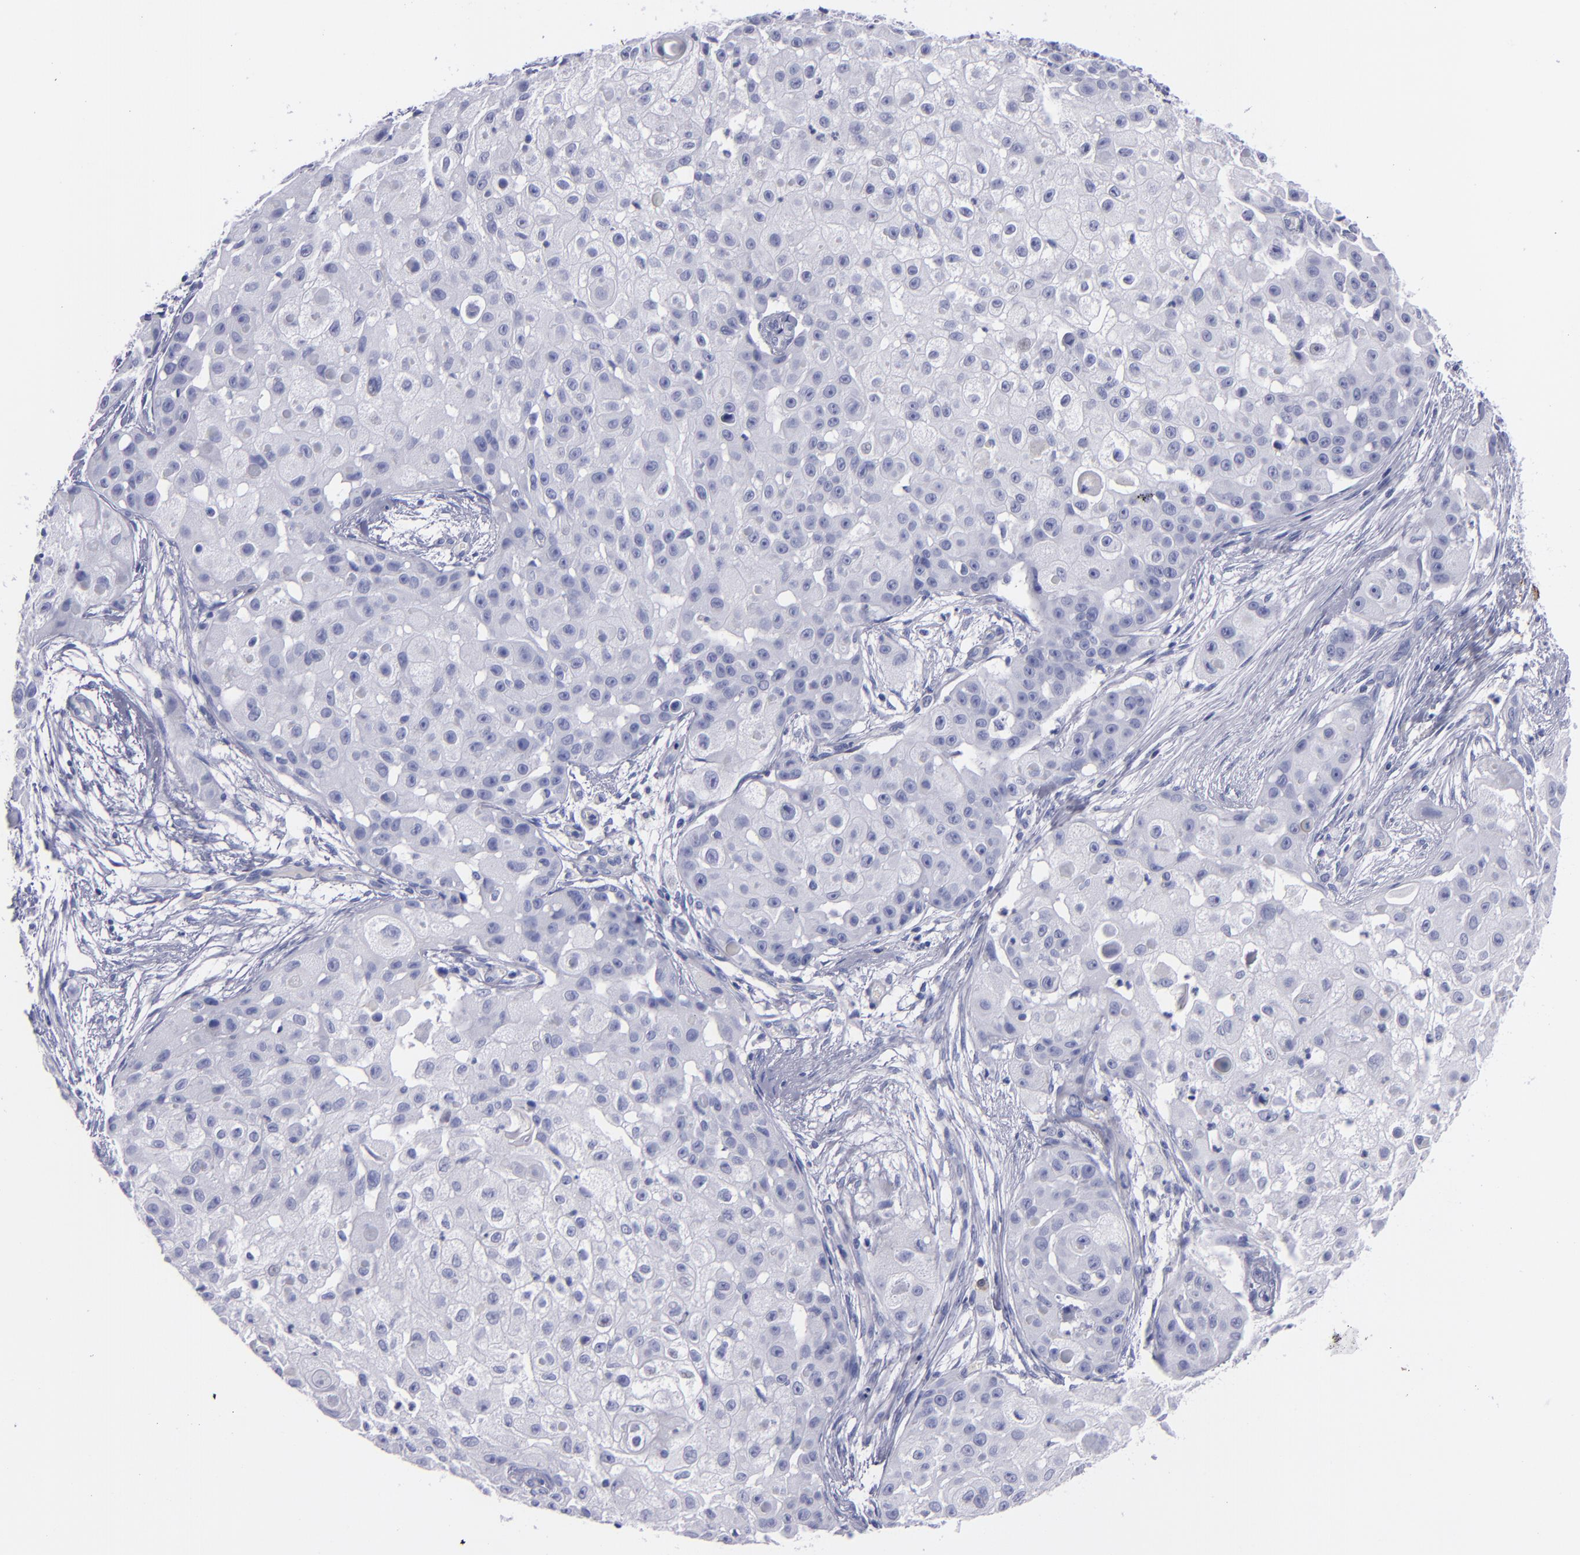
{"staining": {"intensity": "negative", "quantity": "none", "location": "none"}, "tissue": "skin cancer", "cell_type": "Tumor cells", "image_type": "cancer", "snomed": [{"axis": "morphology", "description": "Squamous cell carcinoma, NOS"}, {"axis": "topography", "description": "Skin"}], "caption": "Tumor cells show no significant protein staining in squamous cell carcinoma (skin).", "gene": "CD38", "patient": {"sex": "female", "age": 57}}